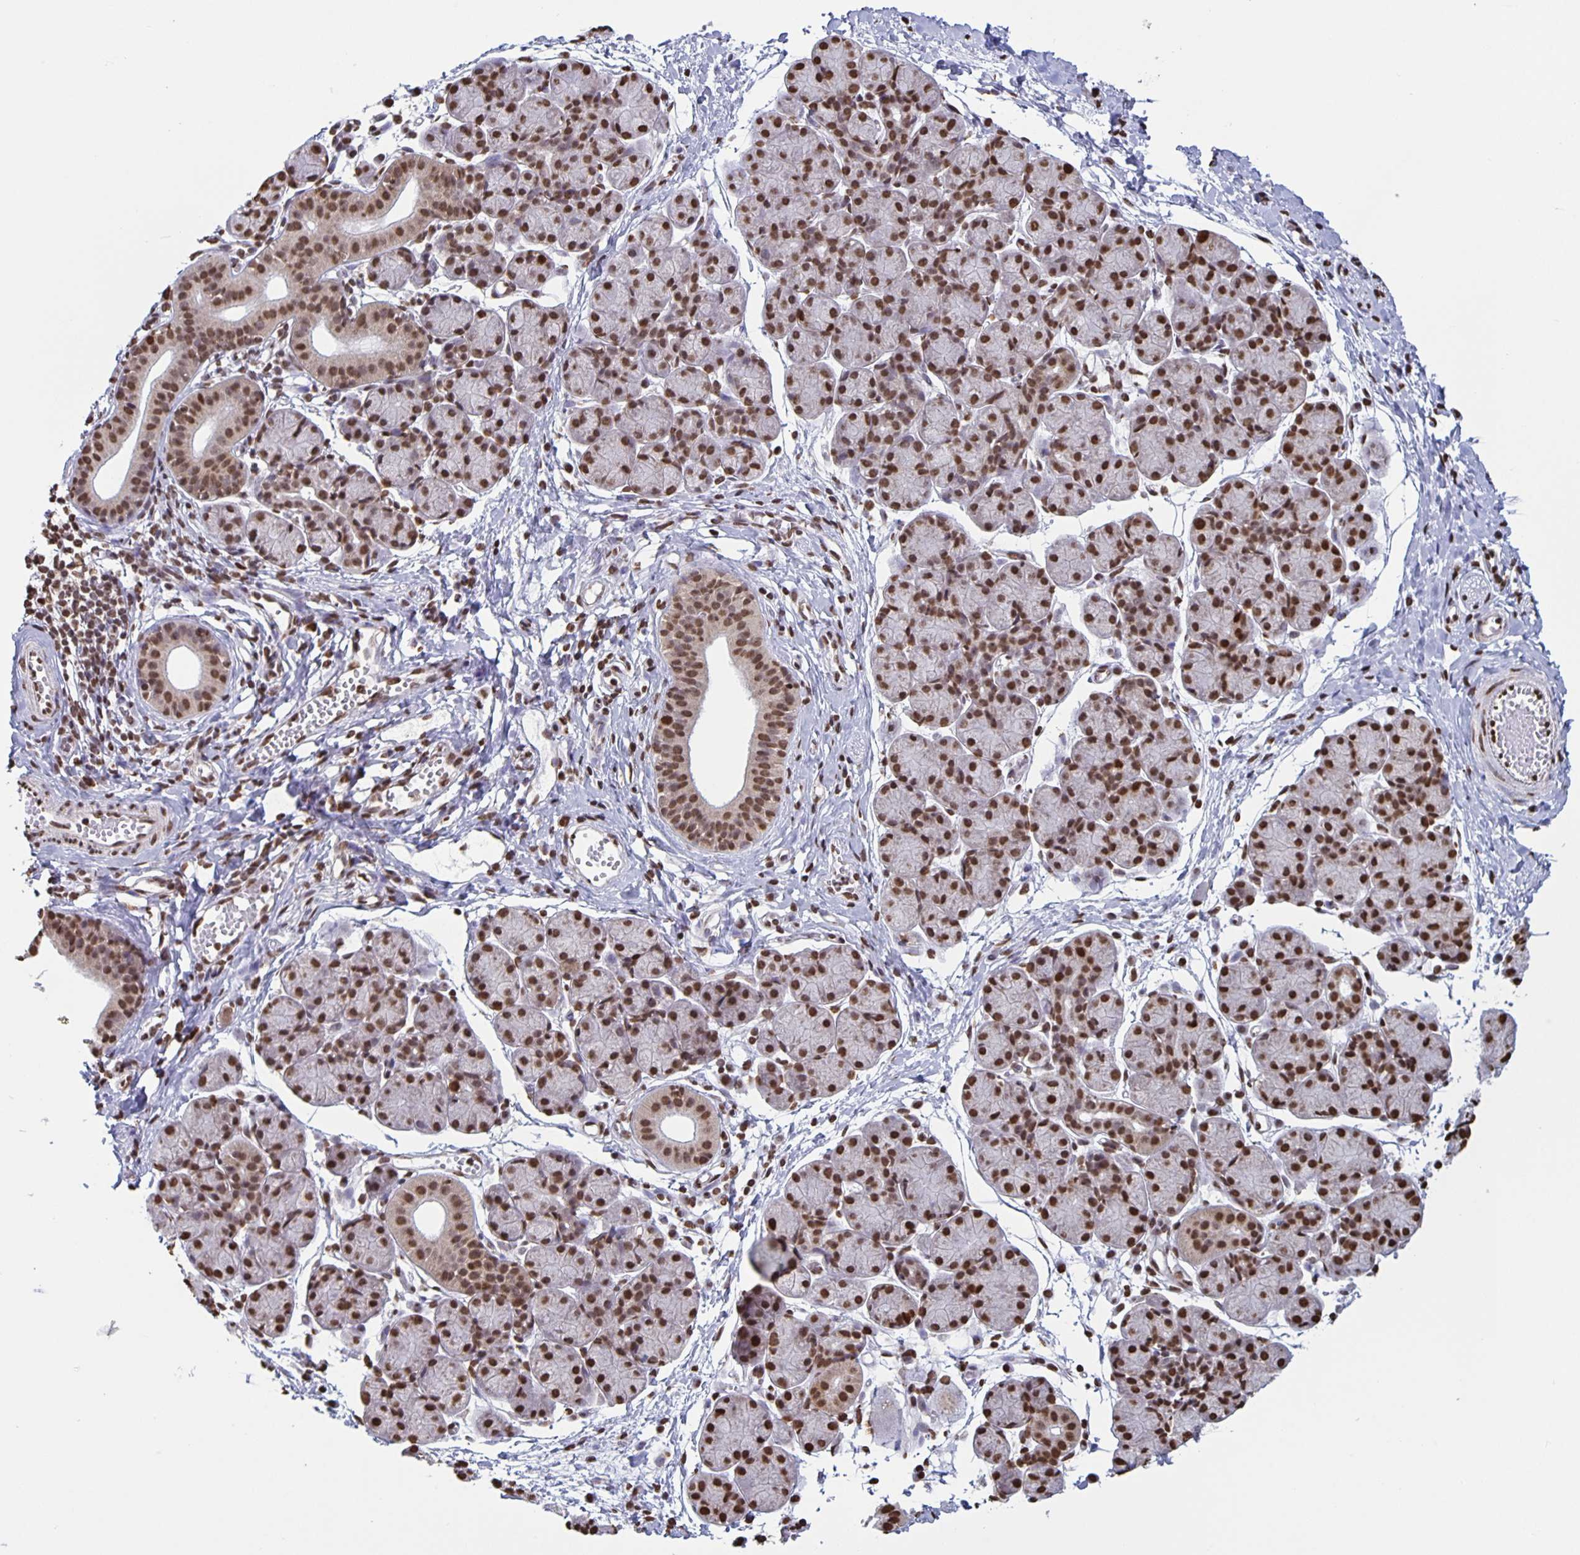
{"staining": {"intensity": "strong", "quantity": ">75%", "location": "nuclear"}, "tissue": "salivary gland", "cell_type": "Glandular cells", "image_type": "normal", "snomed": [{"axis": "morphology", "description": "Normal tissue, NOS"}, {"axis": "morphology", "description": "Inflammation, NOS"}, {"axis": "topography", "description": "Lymph node"}, {"axis": "topography", "description": "Salivary gland"}], "caption": "DAB immunohistochemical staining of normal human salivary gland exhibits strong nuclear protein expression in approximately >75% of glandular cells.", "gene": "DUT", "patient": {"sex": "male", "age": 3}}